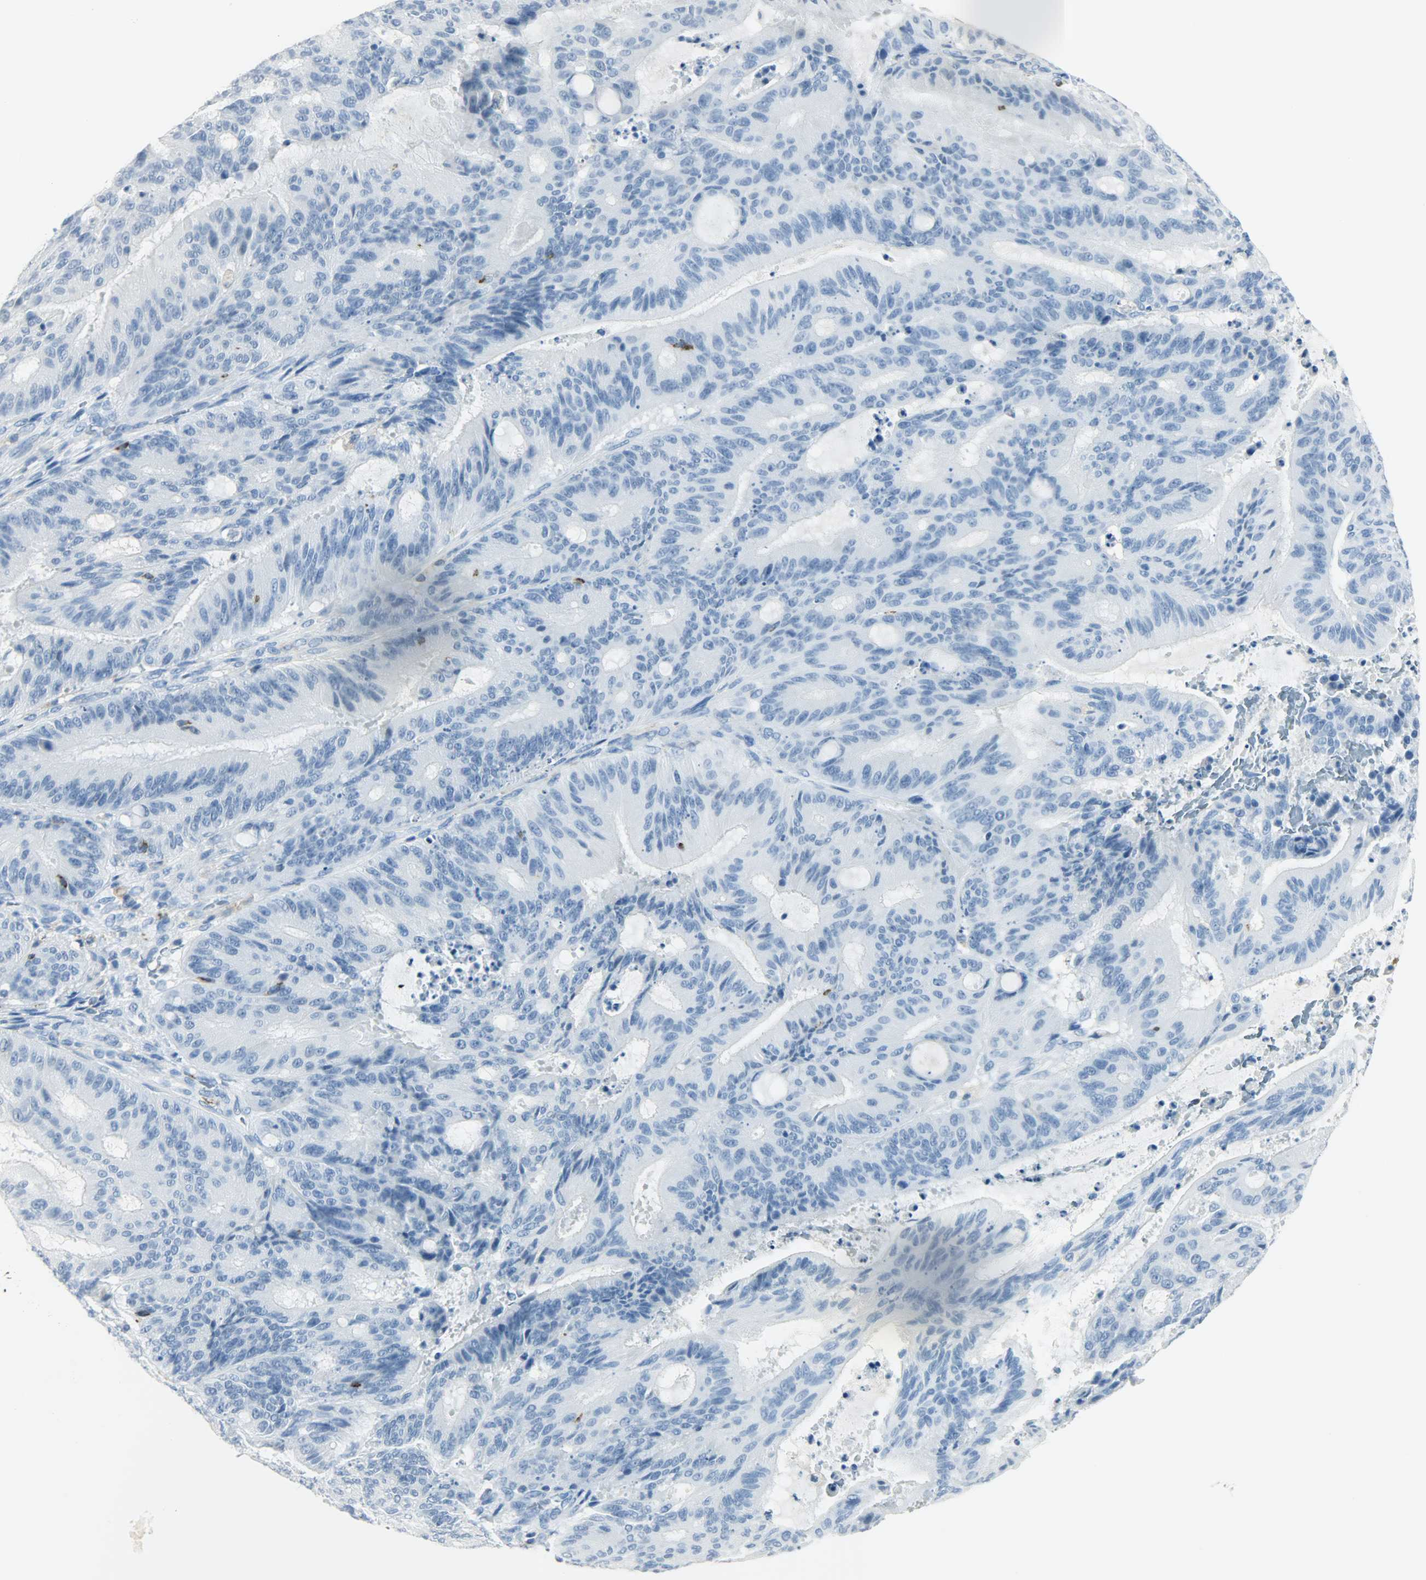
{"staining": {"intensity": "negative", "quantity": "none", "location": "none"}, "tissue": "liver cancer", "cell_type": "Tumor cells", "image_type": "cancer", "snomed": [{"axis": "morphology", "description": "Cholangiocarcinoma"}, {"axis": "topography", "description": "Liver"}], "caption": "Liver cholangiocarcinoma was stained to show a protein in brown. There is no significant expression in tumor cells.", "gene": "PTPN6", "patient": {"sex": "female", "age": 73}}